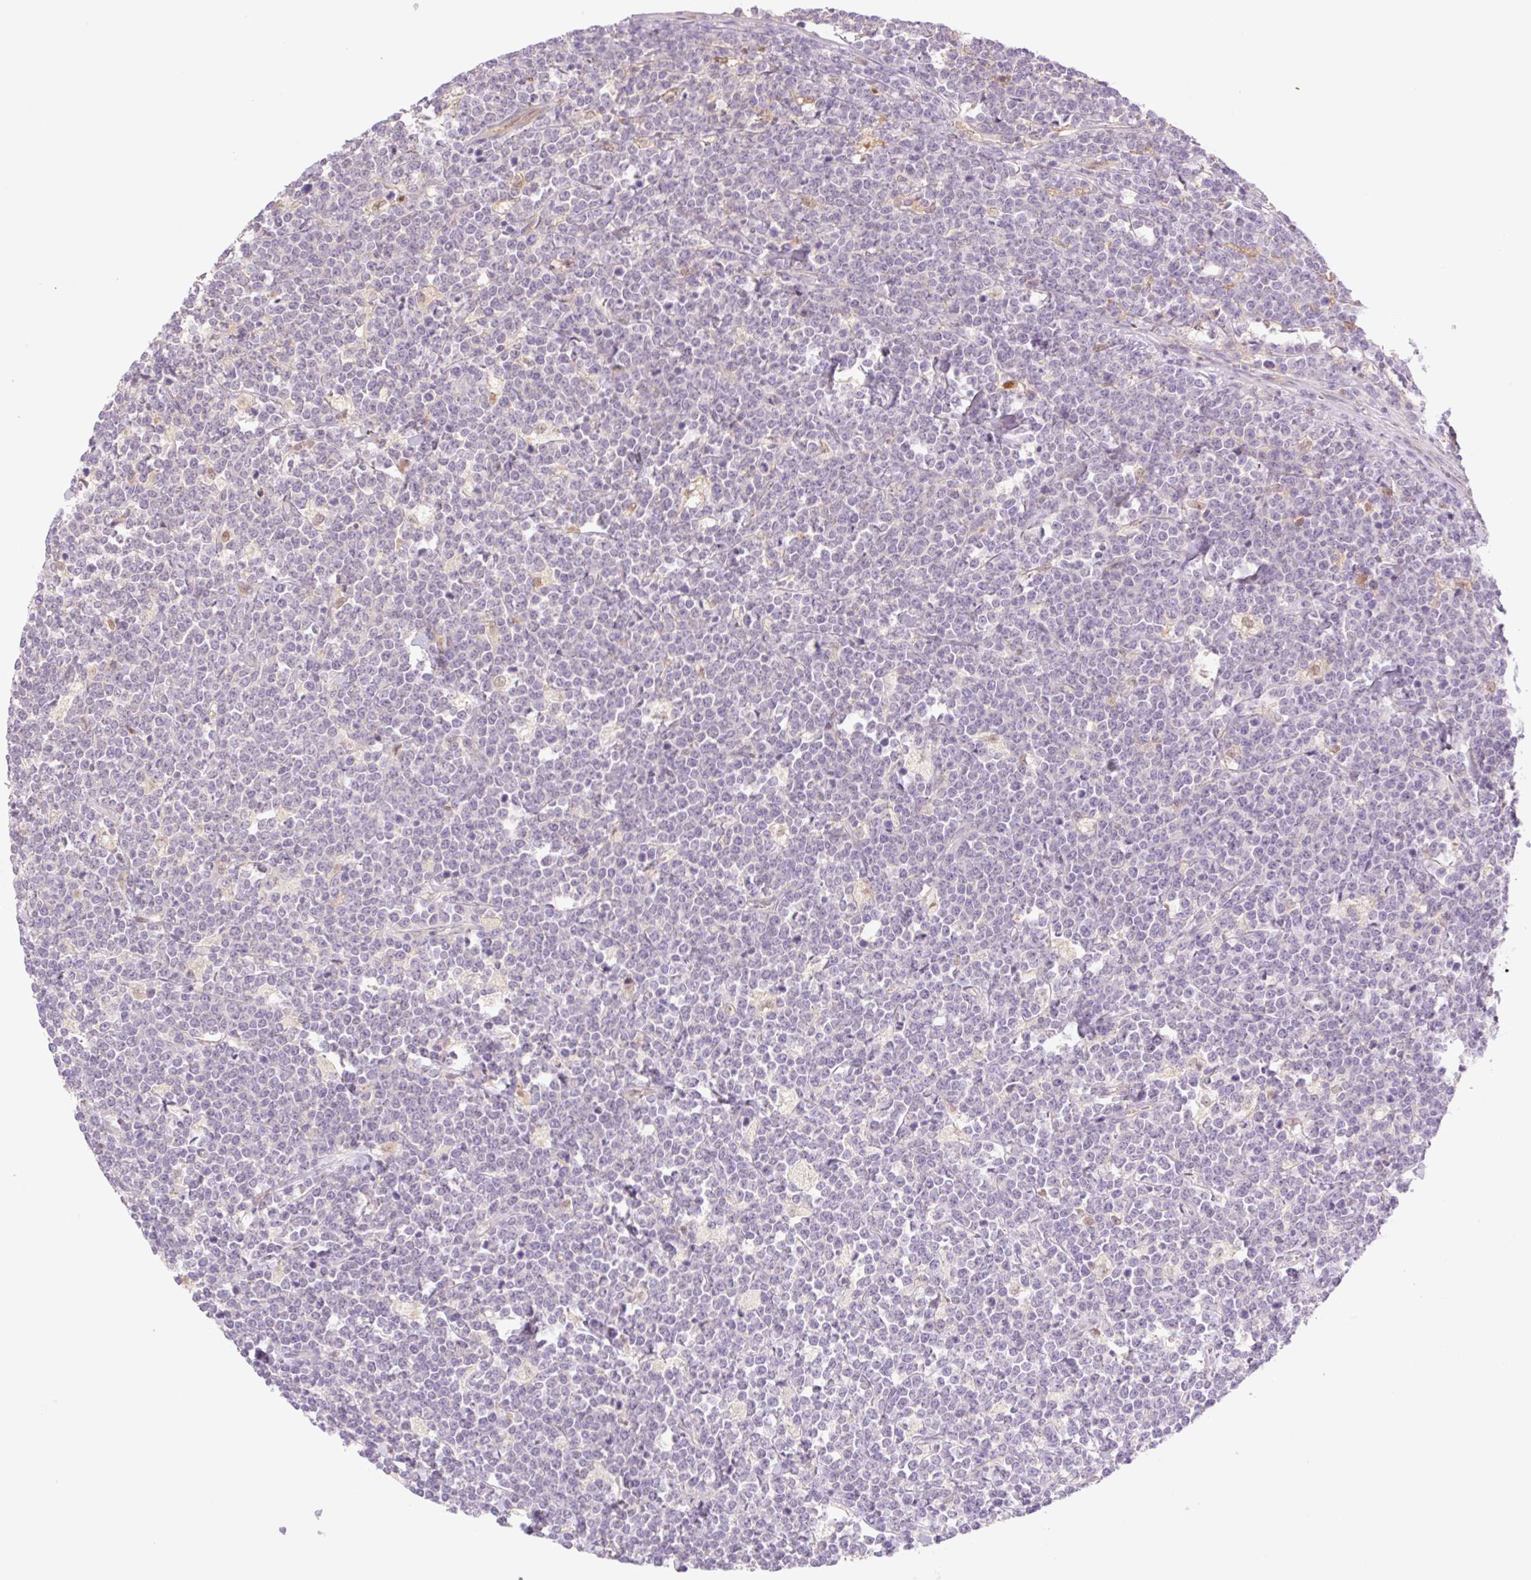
{"staining": {"intensity": "negative", "quantity": "none", "location": "none"}, "tissue": "lymphoma", "cell_type": "Tumor cells", "image_type": "cancer", "snomed": [{"axis": "morphology", "description": "Malignant lymphoma, non-Hodgkin's type, High grade"}, {"axis": "topography", "description": "Small intestine"}], "caption": "This histopathology image is of lymphoma stained with immunohistochemistry (IHC) to label a protein in brown with the nuclei are counter-stained blue. There is no expression in tumor cells.", "gene": "HEBP1", "patient": {"sex": "male", "age": 8}}